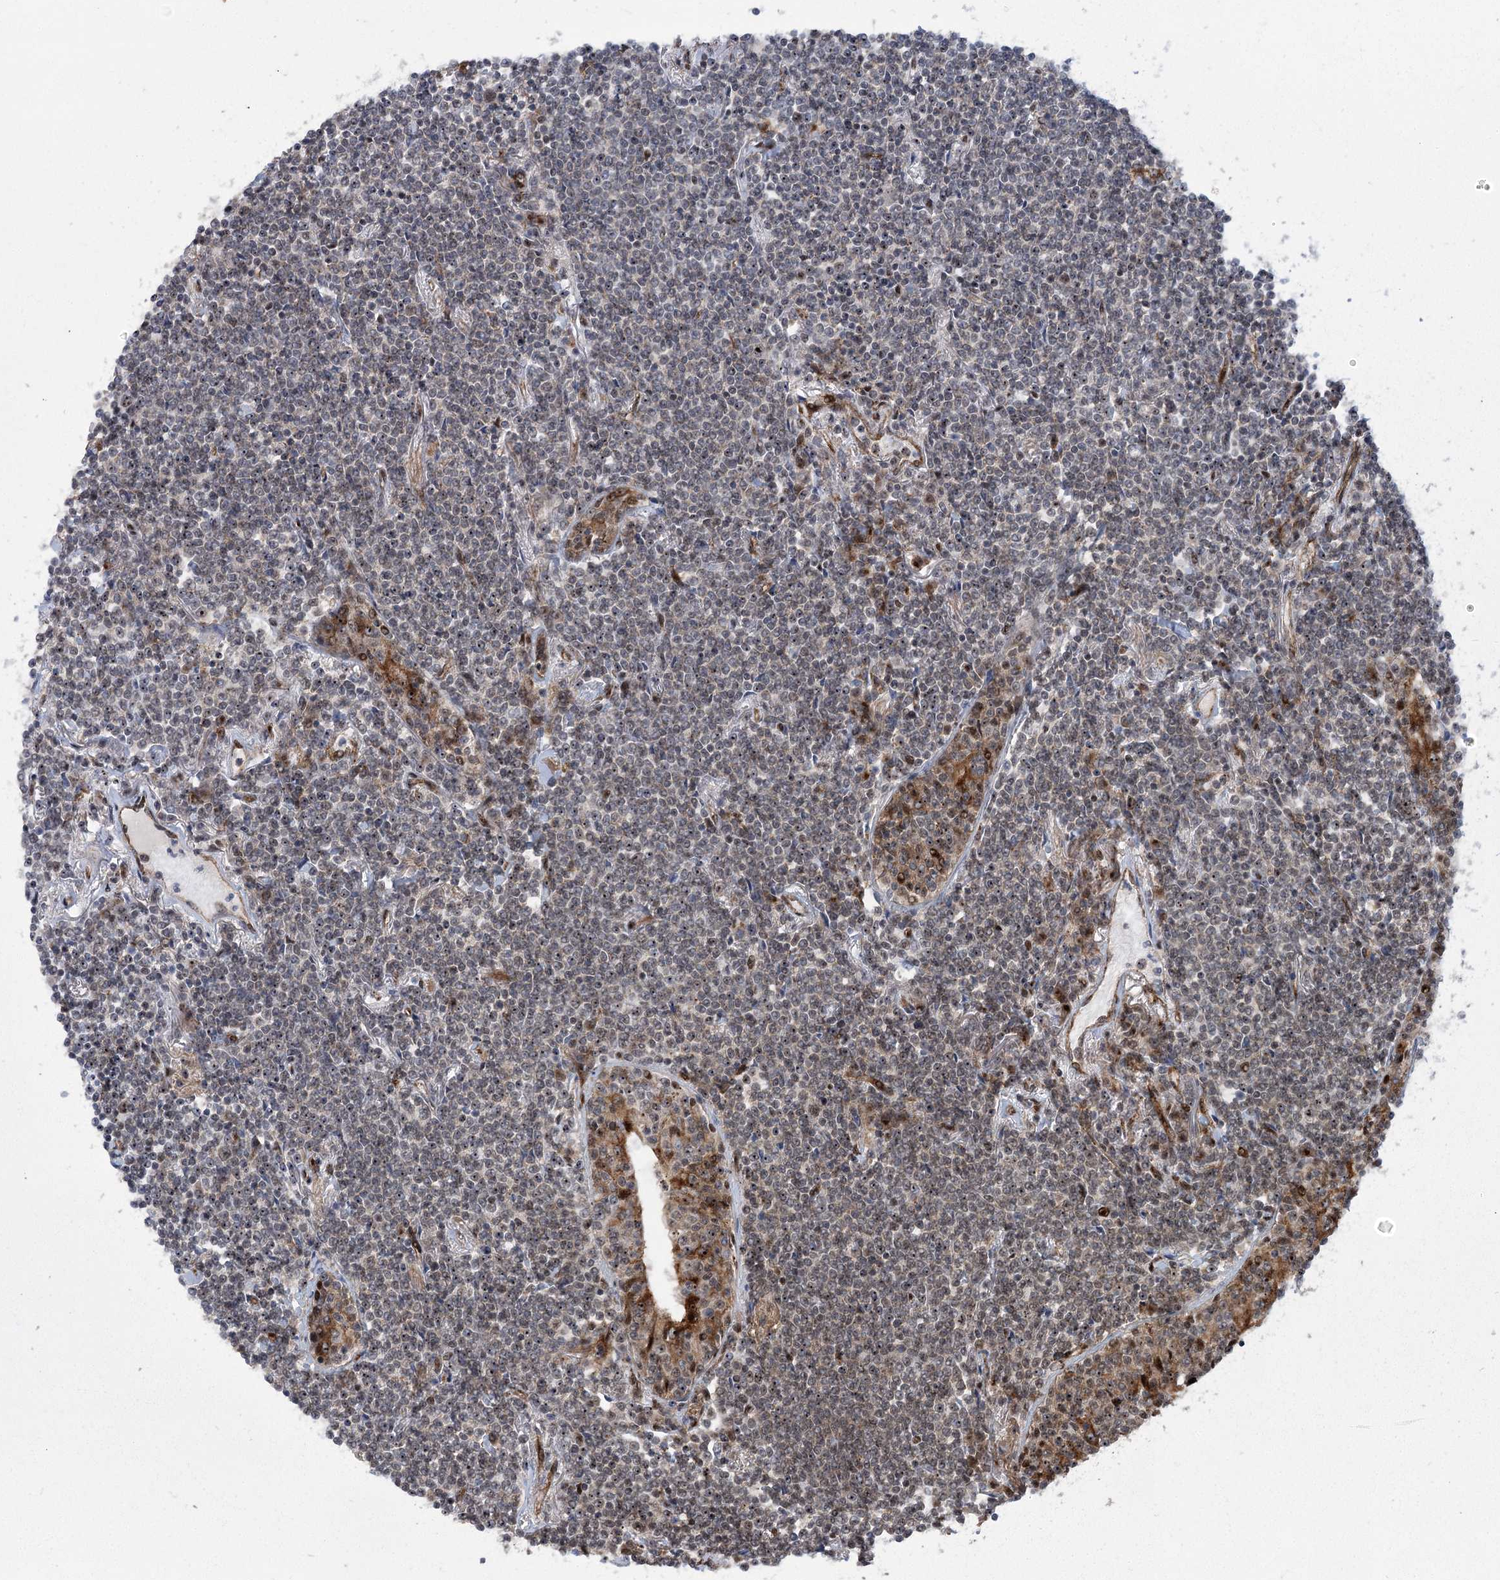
{"staining": {"intensity": "weak", "quantity": "25%-75%", "location": "nuclear"}, "tissue": "lymphoma", "cell_type": "Tumor cells", "image_type": "cancer", "snomed": [{"axis": "morphology", "description": "Malignant lymphoma, non-Hodgkin's type, Low grade"}, {"axis": "topography", "description": "Lung"}], "caption": "DAB (3,3'-diaminobenzidine) immunohistochemical staining of human malignant lymphoma, non-Hodgkin's type (low-grade) shows weak nuclear protein expression in about 25%-75% of tumor cells.", "gene": "PARM1", "patient": {"sex": "female", "age": 71}}